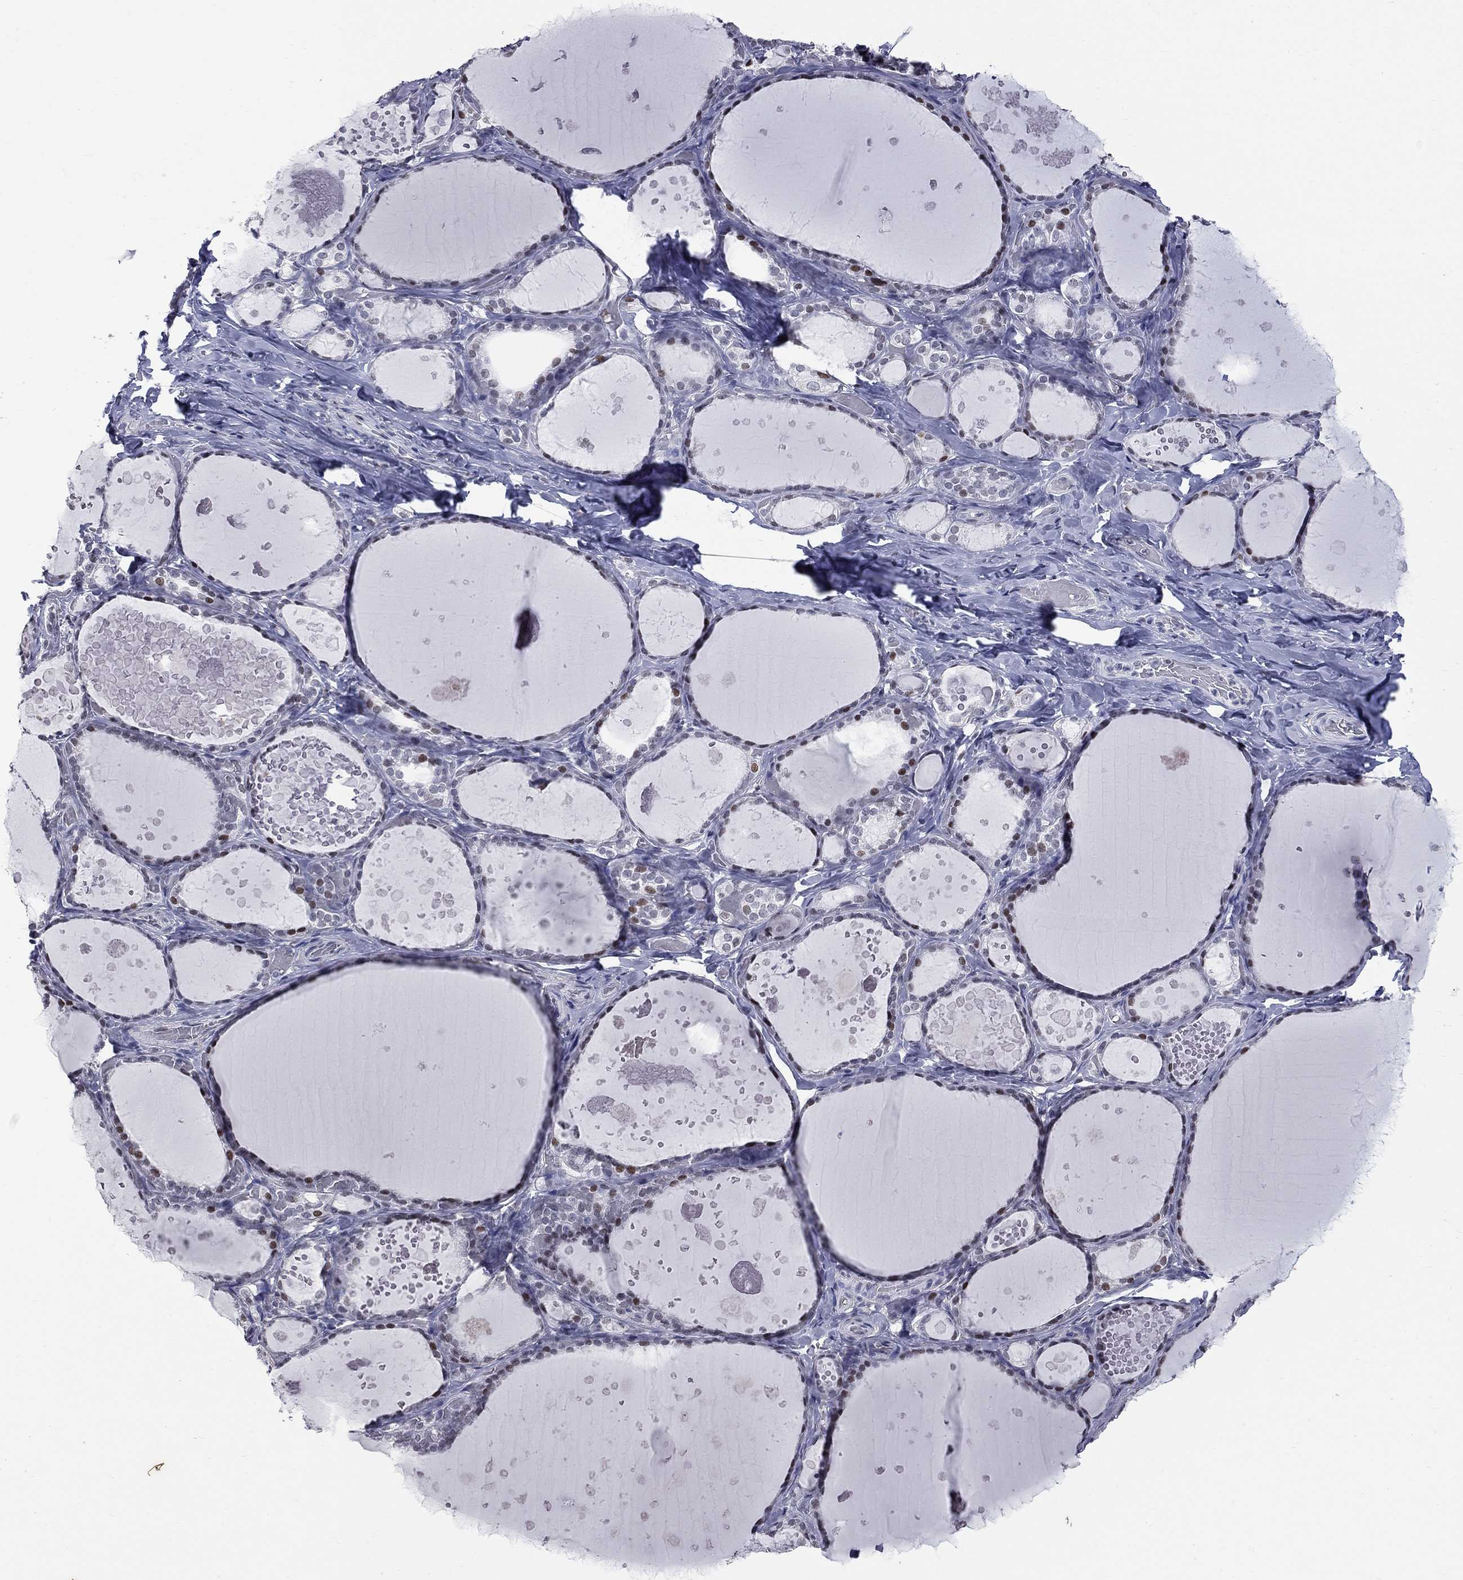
{"staining": {"intensity": "strong", "quantity": "<25%", "location": "nuclear"}, "tissue": "thyroid gland", "cell_type": "Glandular cells", "image_type": "normal", "snomed": [{"axis": "morphology", "description": "Normal tissue, NOS"}, {"axis": "topography", "description": "Thyroid gland"}], "caption": "Unremarkable thyroid gland exhibits strong nuclear positivity in approximately <25% of glandular cells The staining was performed using DAB (3,3'-diaminobenzidine) to visualize the protein expression in brown, while the nuclei were stained in blue with hematoxylin (Magnification: 20x)..", "gene": "ZNF154", "patient": {"sex": "female", "age": 56}}